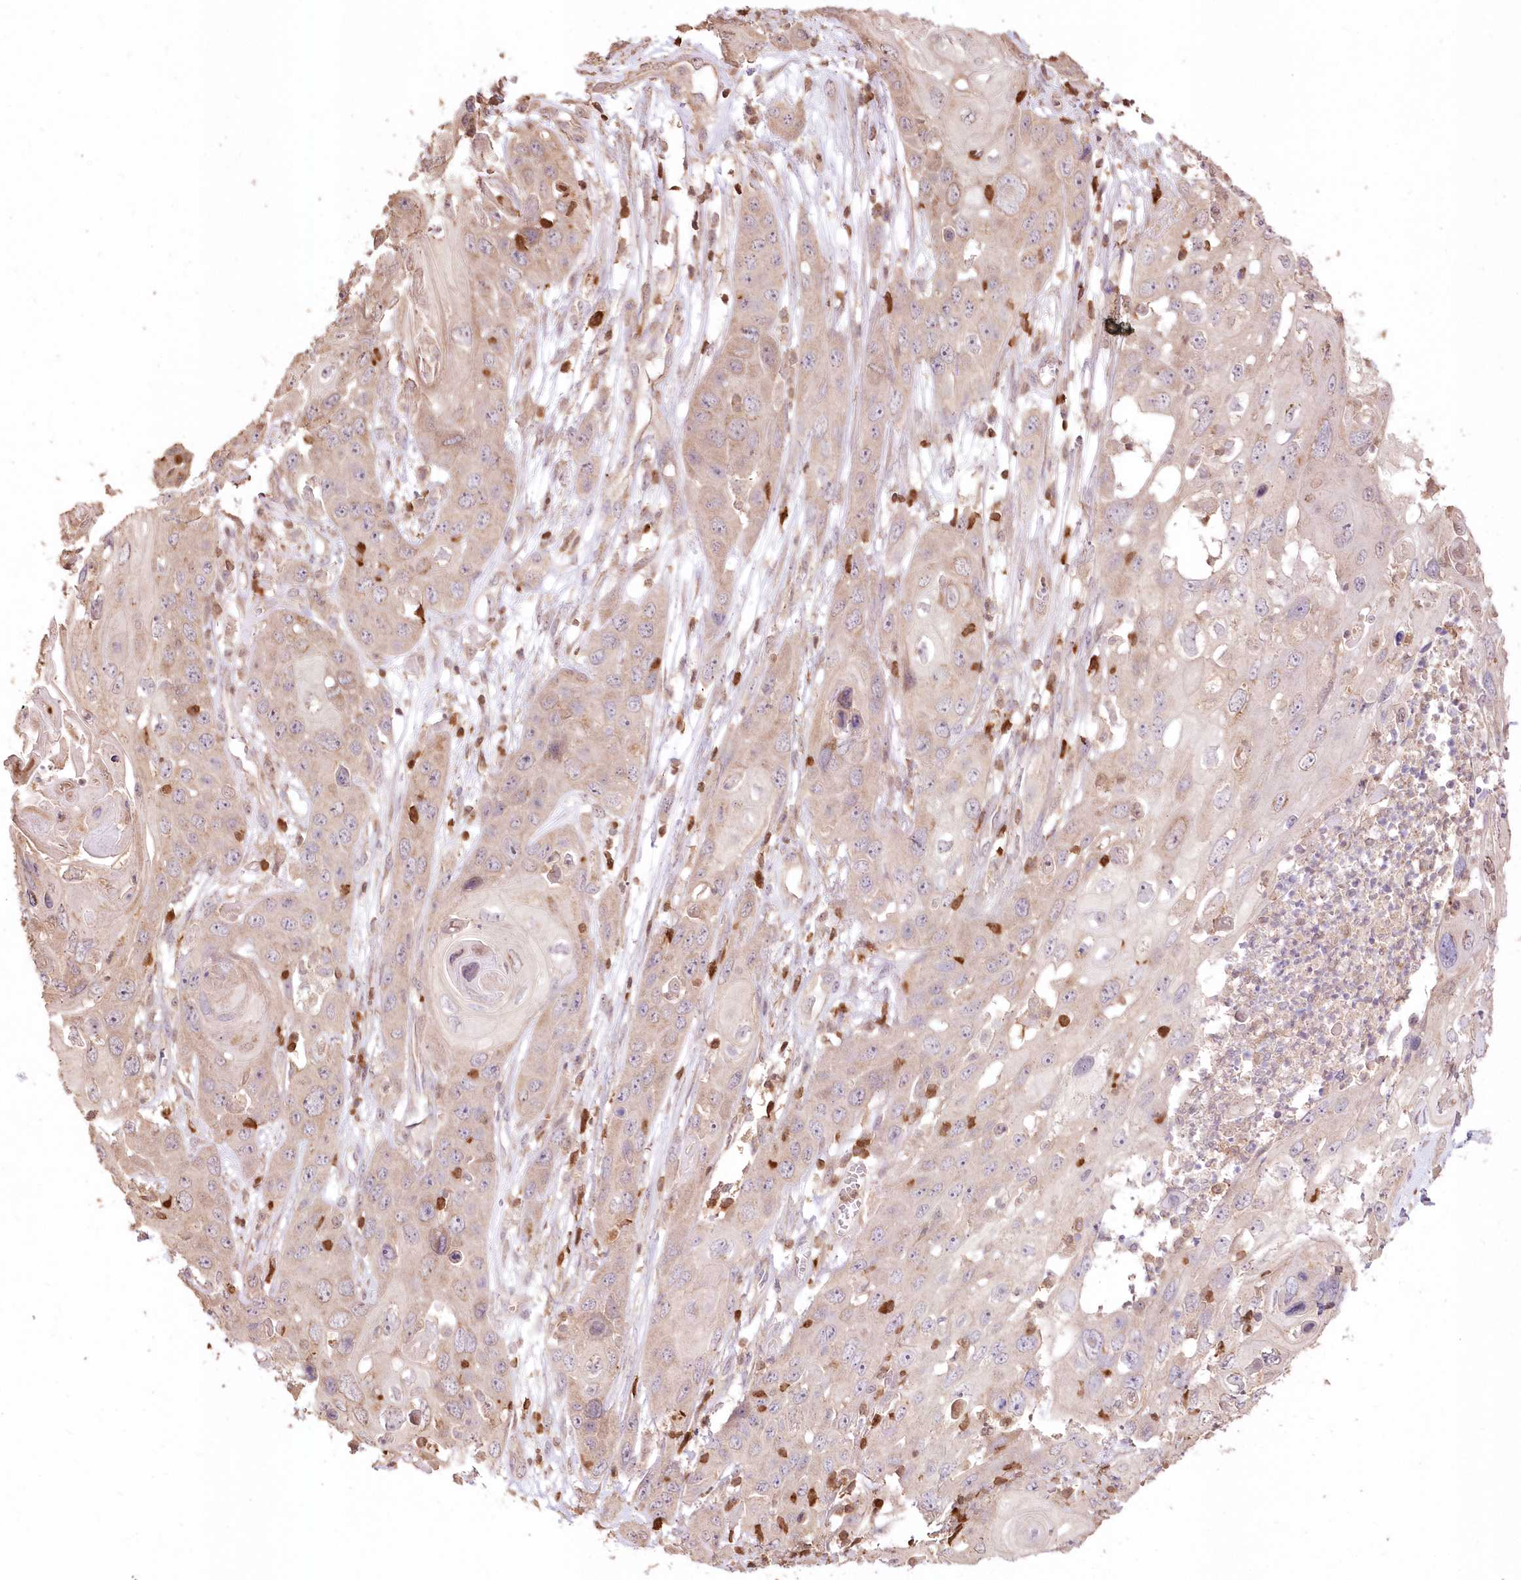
{"staining": {"intensity": "weak", "quantity": "<25%", "location": "cytoplasmic/membranous"}, "tissue": "skin cancer", "cell_type": "Tumor cells", "image_type": "cancer", "snomed": [{"axis": "morphology", "description": "Squamous cell carcinoma, NOS"}, {"axis": "topography", "description": "Skin"}], "caption": "This micrograph is of squamous cell carcinoma (skin) stained with immunohistochemistry to label a protein in brown with the nuclei are counter-stained blue. There is no expression in tumor cells.", "gene": "STK17B", "patient": {"sex": "male", "age": 55}}